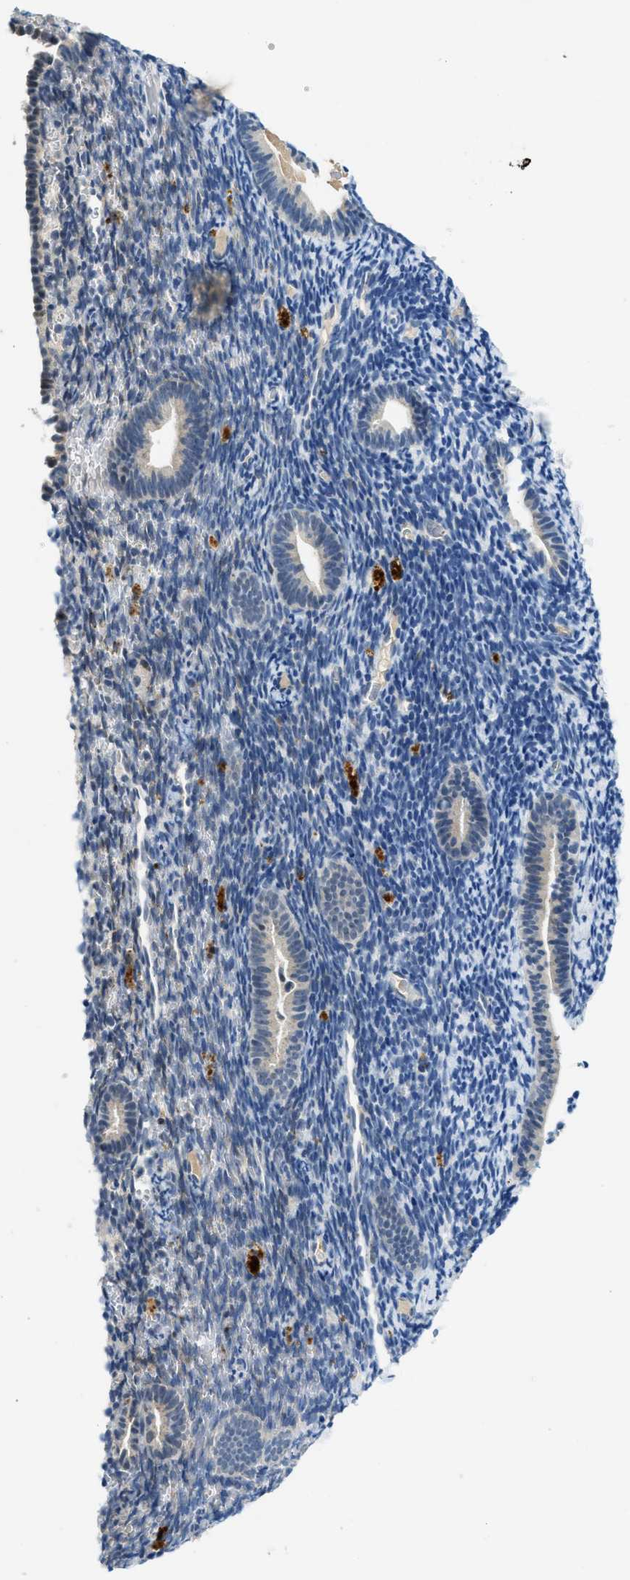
{"staining": {"intensity": "negative", "quantity": "none", "location": "none"}, "tissue": "endometrium", "cell_type": "Cells in endometrial stroma", "image_type": "normal", "snomed": [{"axis": "morphology", "description": "Normal tissue, NOS"}, {"axis": "topography", "description": "Endometrium"}], "caption": "Immunohistochemistry photomicrograph of unremarkable endometrium: human endometrium stained with DAB shows no significant protein expression in cells in endometrial stroma.", "gene": "SLCO2A1", "patient": {"sex": "female", "age": 51}}